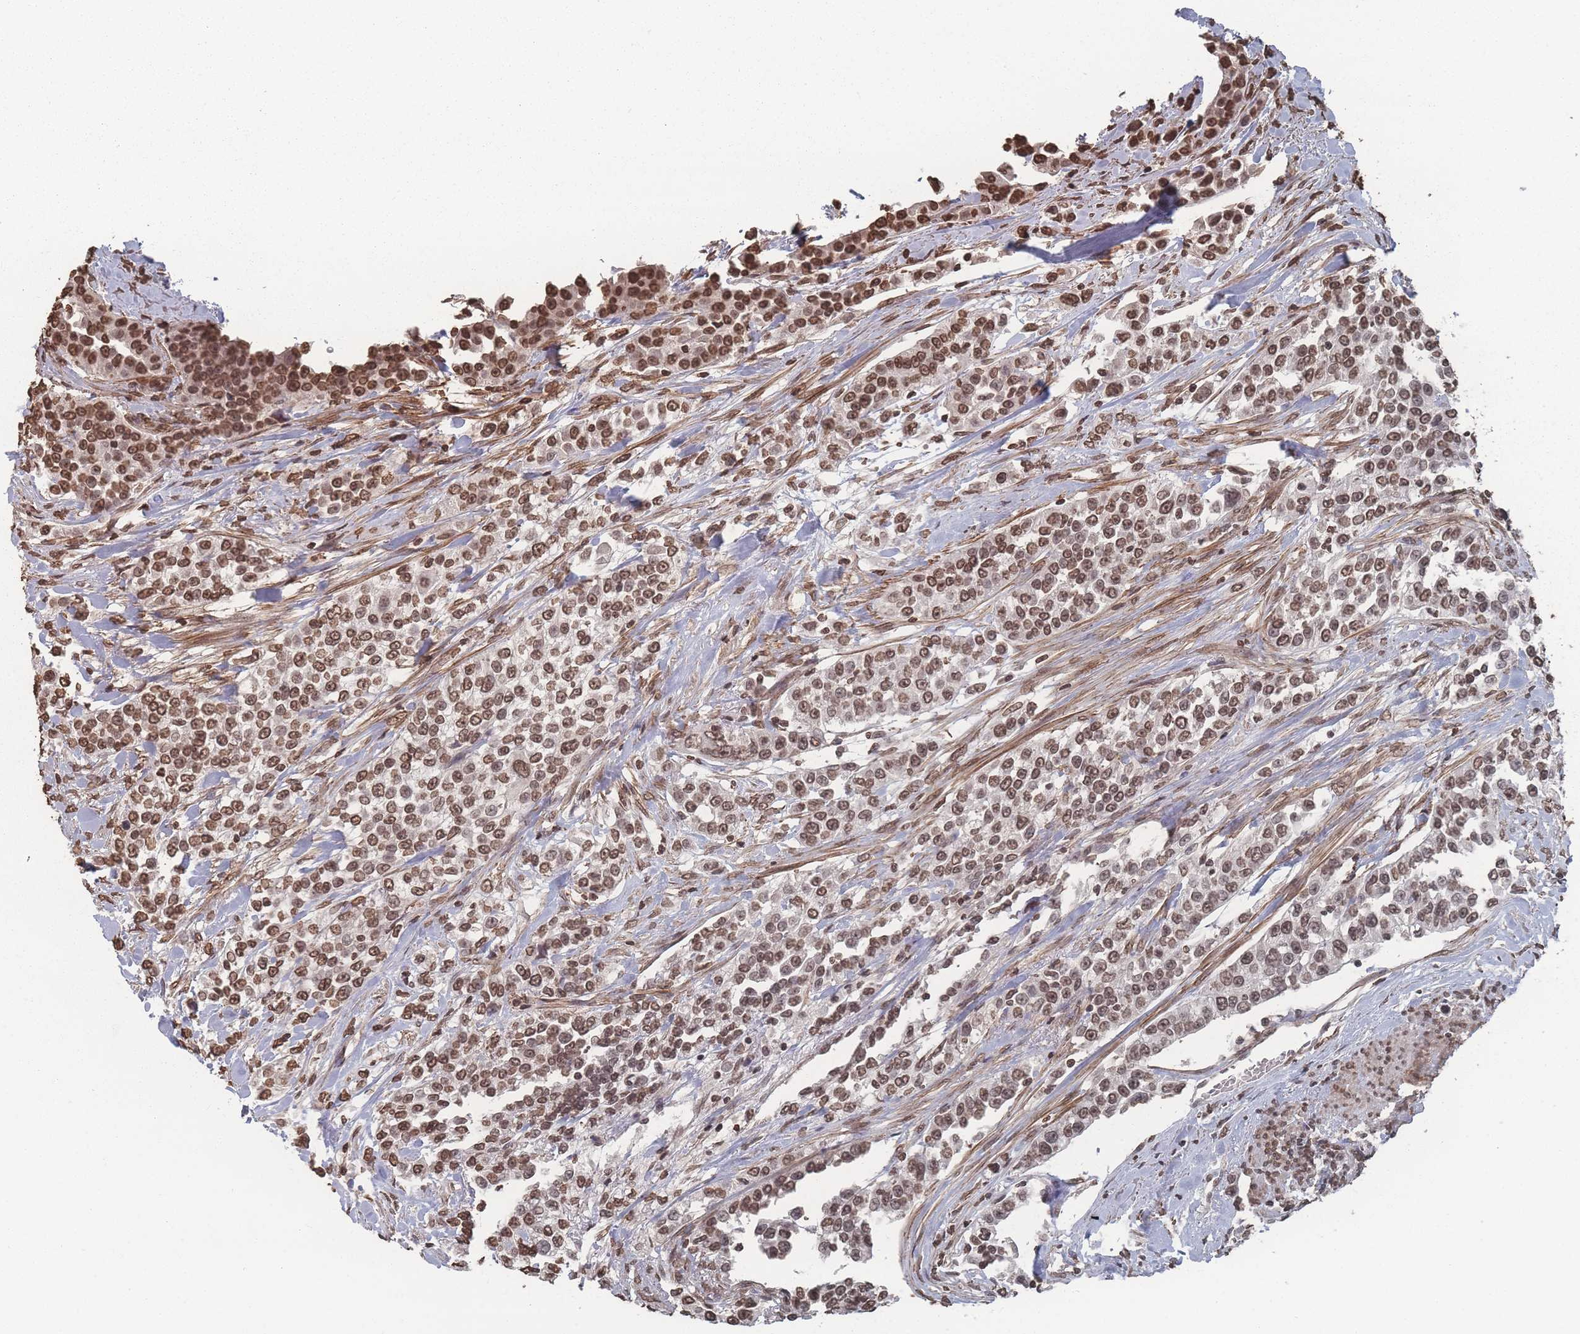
{"staining": {"intensity": "moderate", "quantity": ">75%", "location": "nuclear"}, "tissue": "urothelial cancer", "cell_type": "Tumor cells", "image_type": "cancer", "snomed": [{"axis": "morphology", "description": "Urothelial carcinoma, High grade"}, {"axis": "topography", "description": "Urinary bladder"}], "caption": "High-grade urothelial carcinoma stained with IHC exhibits moderate nuclear expression in approximately >75% of tumor cells.", "gene": "PLEKHG5", "patient": {"sex": "female", "age": 80}}